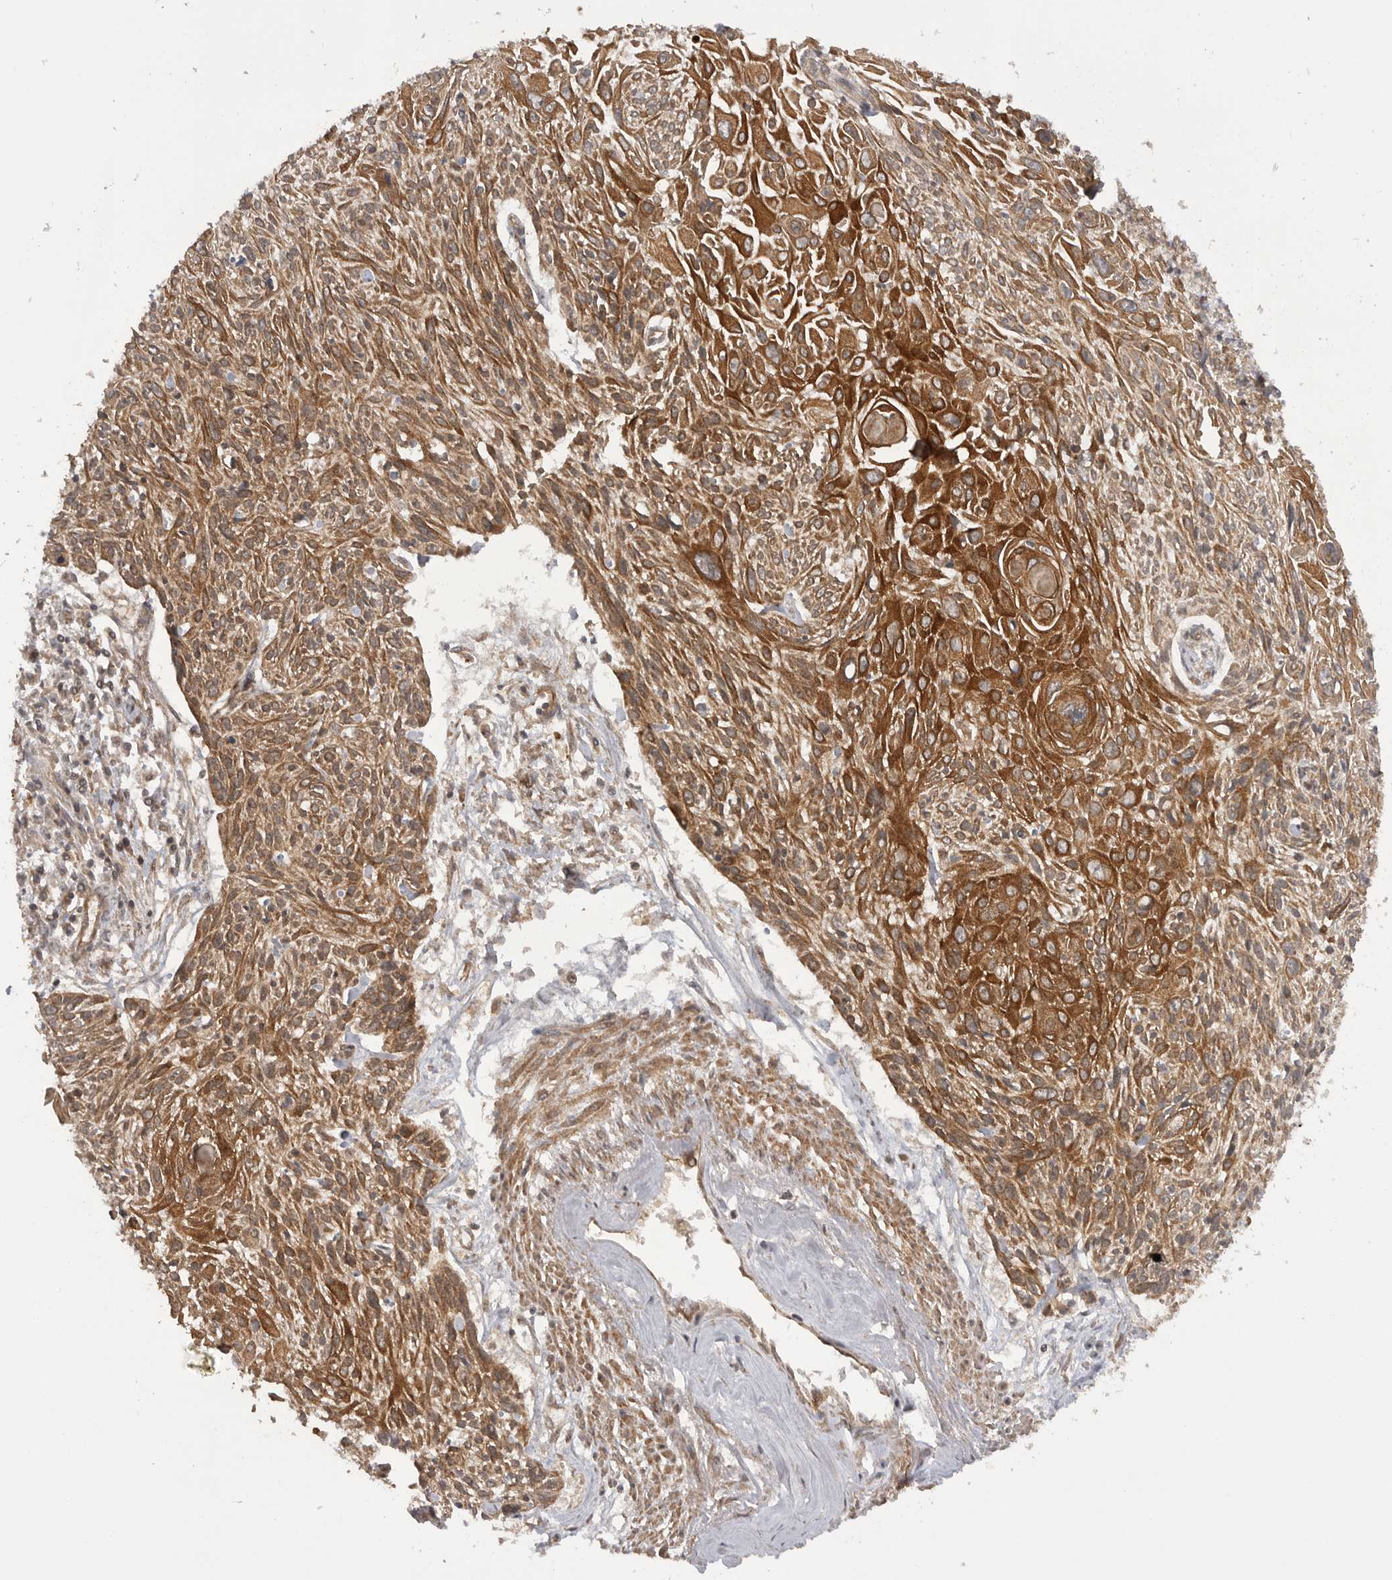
{"staining": {"intensity": "moderate", "quantity": ">75%", "location": "cytoplasmic/membranous"}, "tissue": "cervical cancer", "cell_type": "Tumor cells", "image_type": "cancer", "snomed": [{"axis": "morphology", "description": "Squamous cell carcinoma, NOS"}, {"axis": "topography", "description": "Cervix"}], "caption": "This is a micrograph of immunohistochemistry staining of cervical cancer, which shows moderate expression in the cytoplasmic/membranous of tumor cells.", "gene": "PRDX4", "patient": {"sex": "female", "age": 51}}